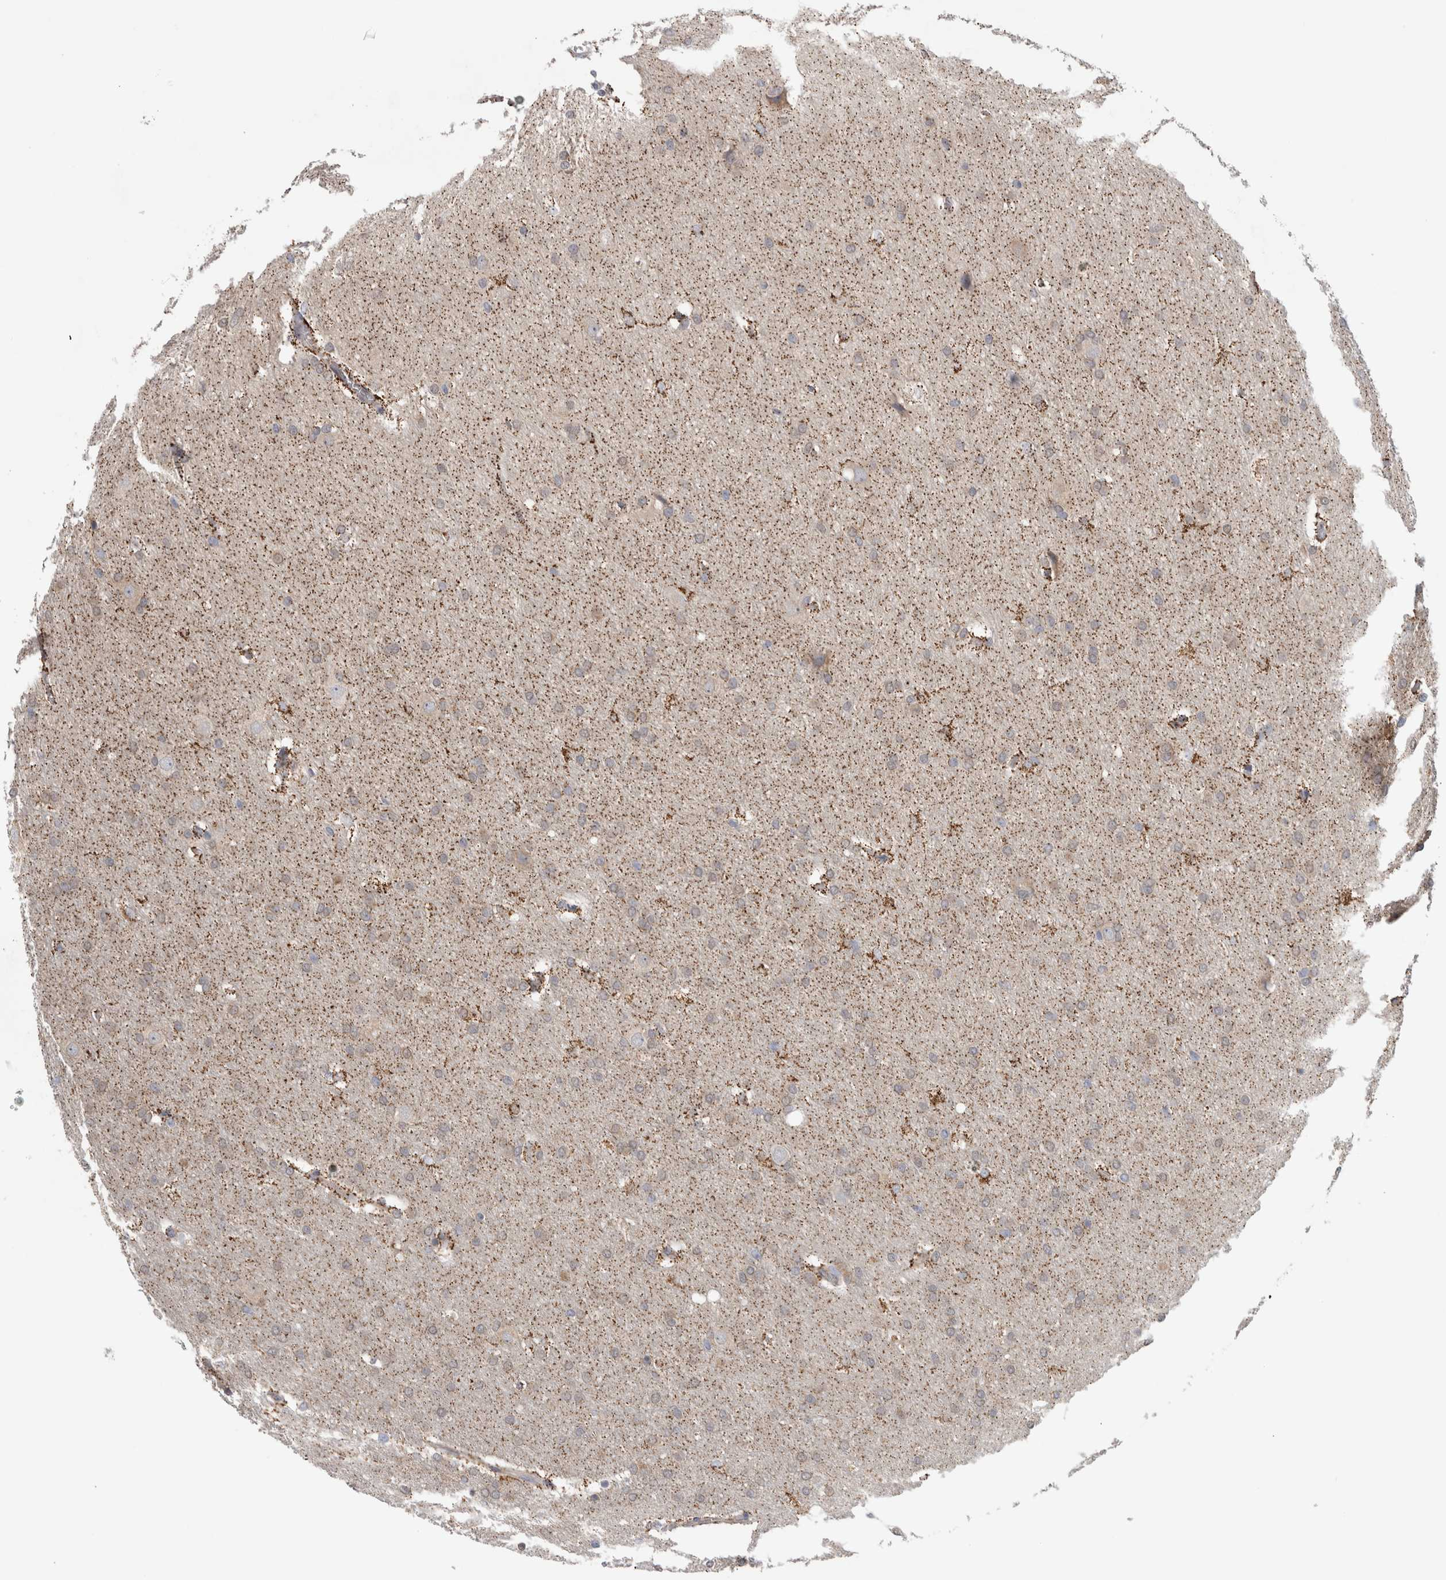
{"staining": {"intensity": "weak", "quantity": "<25%", "location": "cytoplasmic/membranous"}, "tissue": "glioma", "cell_type": "Tumor cells", "image_type": "cancer", "snomed": [{"axis": "morphology", "description": "Glioma, malignant, Low grade"}, {"axis": "topography", "description": "Brain"}], "caption": "DAB (3,3'-diaminobenzidine) immunohistochemical staining of glioma reveals no significant positivity in tumor cells.", "gene": "RAB18", "patient": {"sex": "female", "age": 37}}